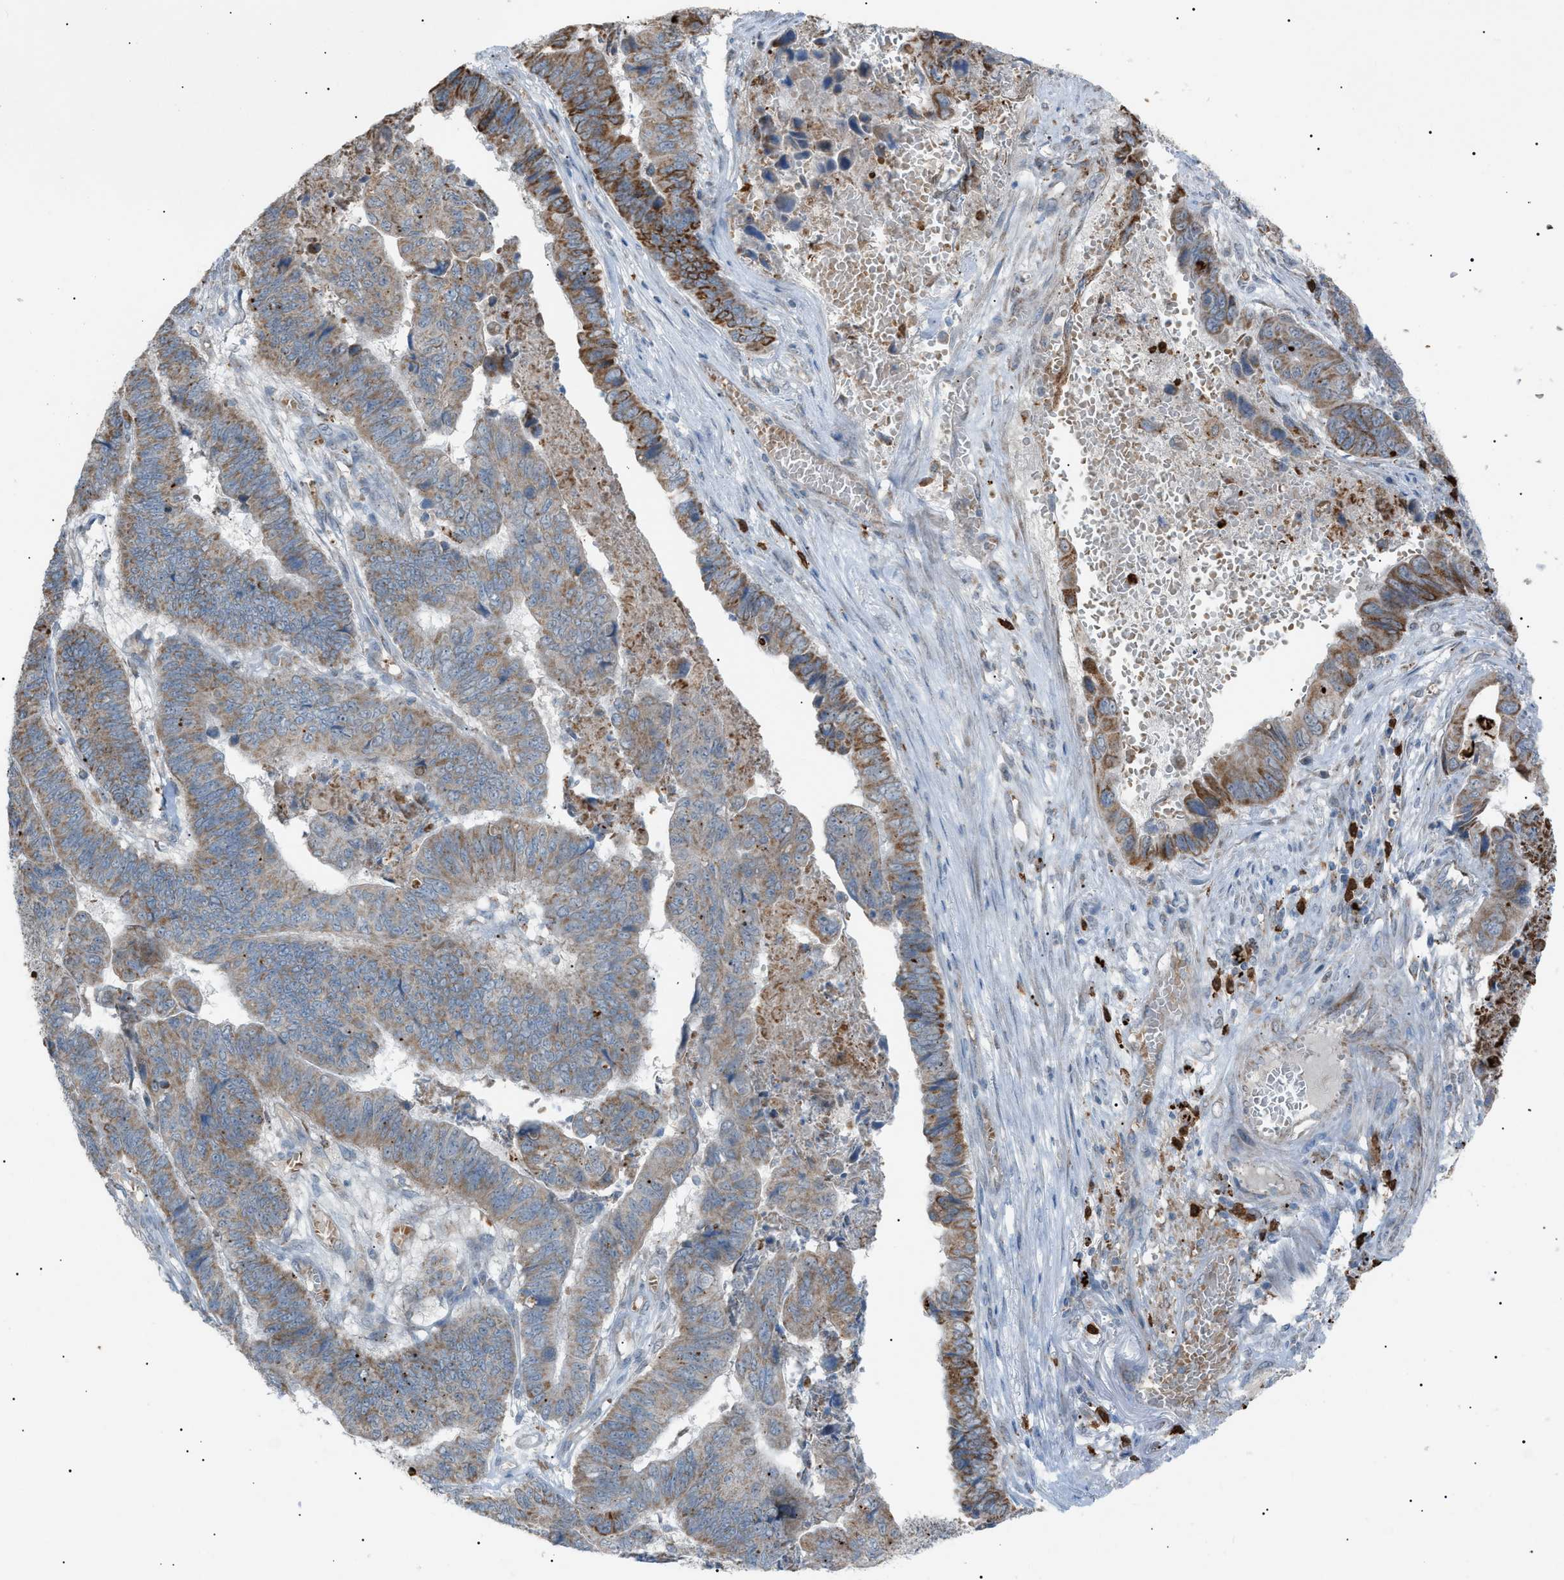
{"staining": {"intensity": "moderate", "quantity": ">75%", "location": "cytoplasmic/membranous"}, "tissue": "stomach cancer", "cell_type": "Tumor cells", "image_type": "cancer", "snomed": [{"axis": "morphology", "description": "Adenocarcinoma, NOS"}, {"axis": "topography", "description": "Stomach, lower"}], "caption": "Immunohistochemical staining of human stomach cancer (adenocarcinoma) reveals moderate cytoplasmic/membranous protein positivity in approximately >75% of tumor cells.", "gene": "ZNF516", "patient": {"sex": "male", "age": 77}}